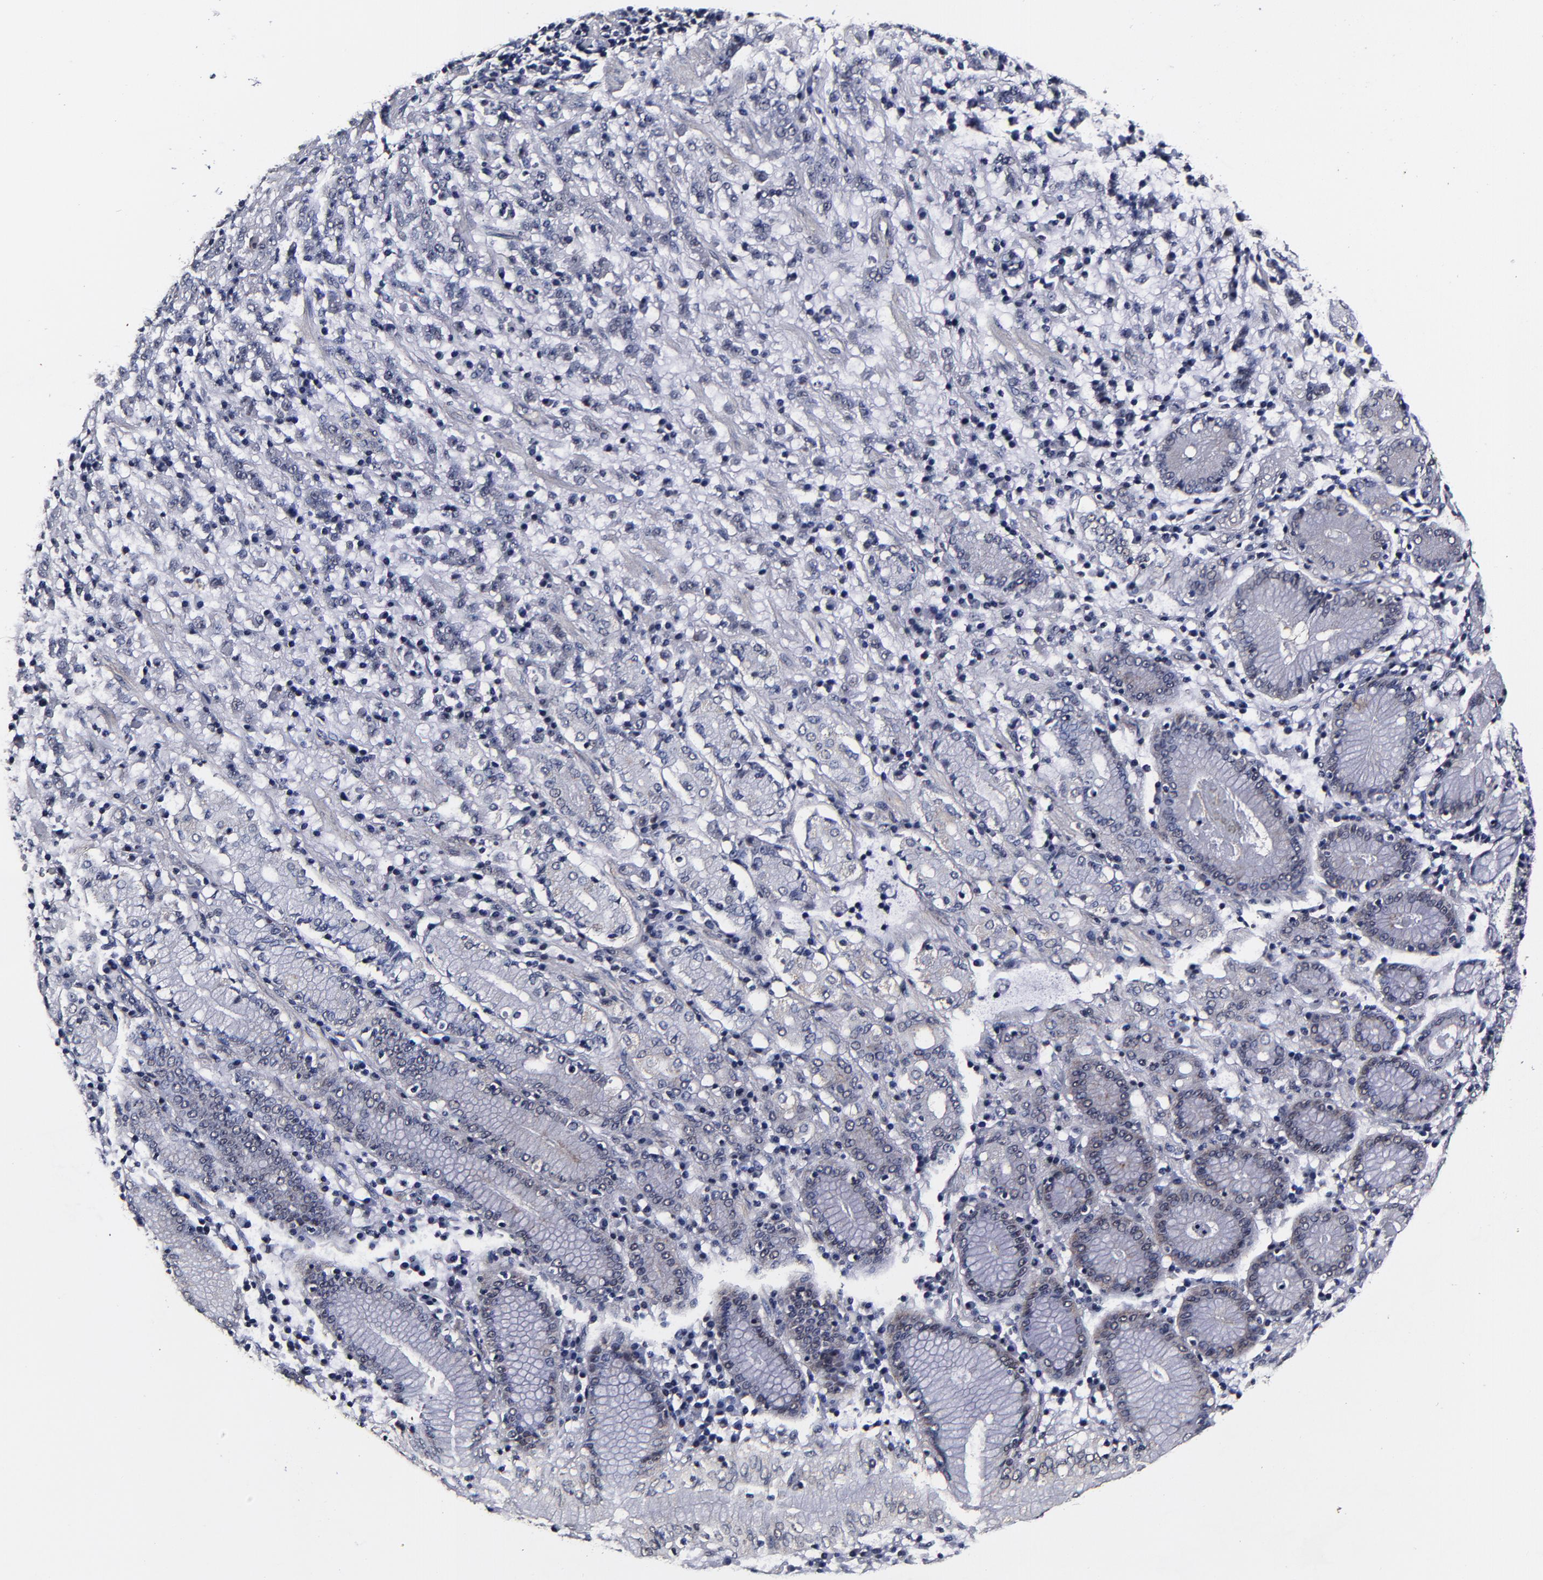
{"staining": {"intensity": "negative", "quantity": "none", "location": "none"}, "tissue": "stomach cancer", "cell_type": "Tumor cells", "image_type": "cancer", "snomed": [{"axis": "morphology", "description": "Adenocarcinoma, NOS"}, {"axis": "topography", "description": "Stomach, lower"}], "caption": "This is a image of immunohistochemistry (IHC) staining of stomach cancer (adenocarcinoma), which shows no positivity in tumor cells. (Stains: DAB (3,3'-diaminobenzidine) immunohistochemistry (IHC) with hematoxylin counter stain, Microscopy: brightfield microscopy at high magnification).", "gene": "MMP15", "patient": {"sex": "male", "age": 88}}